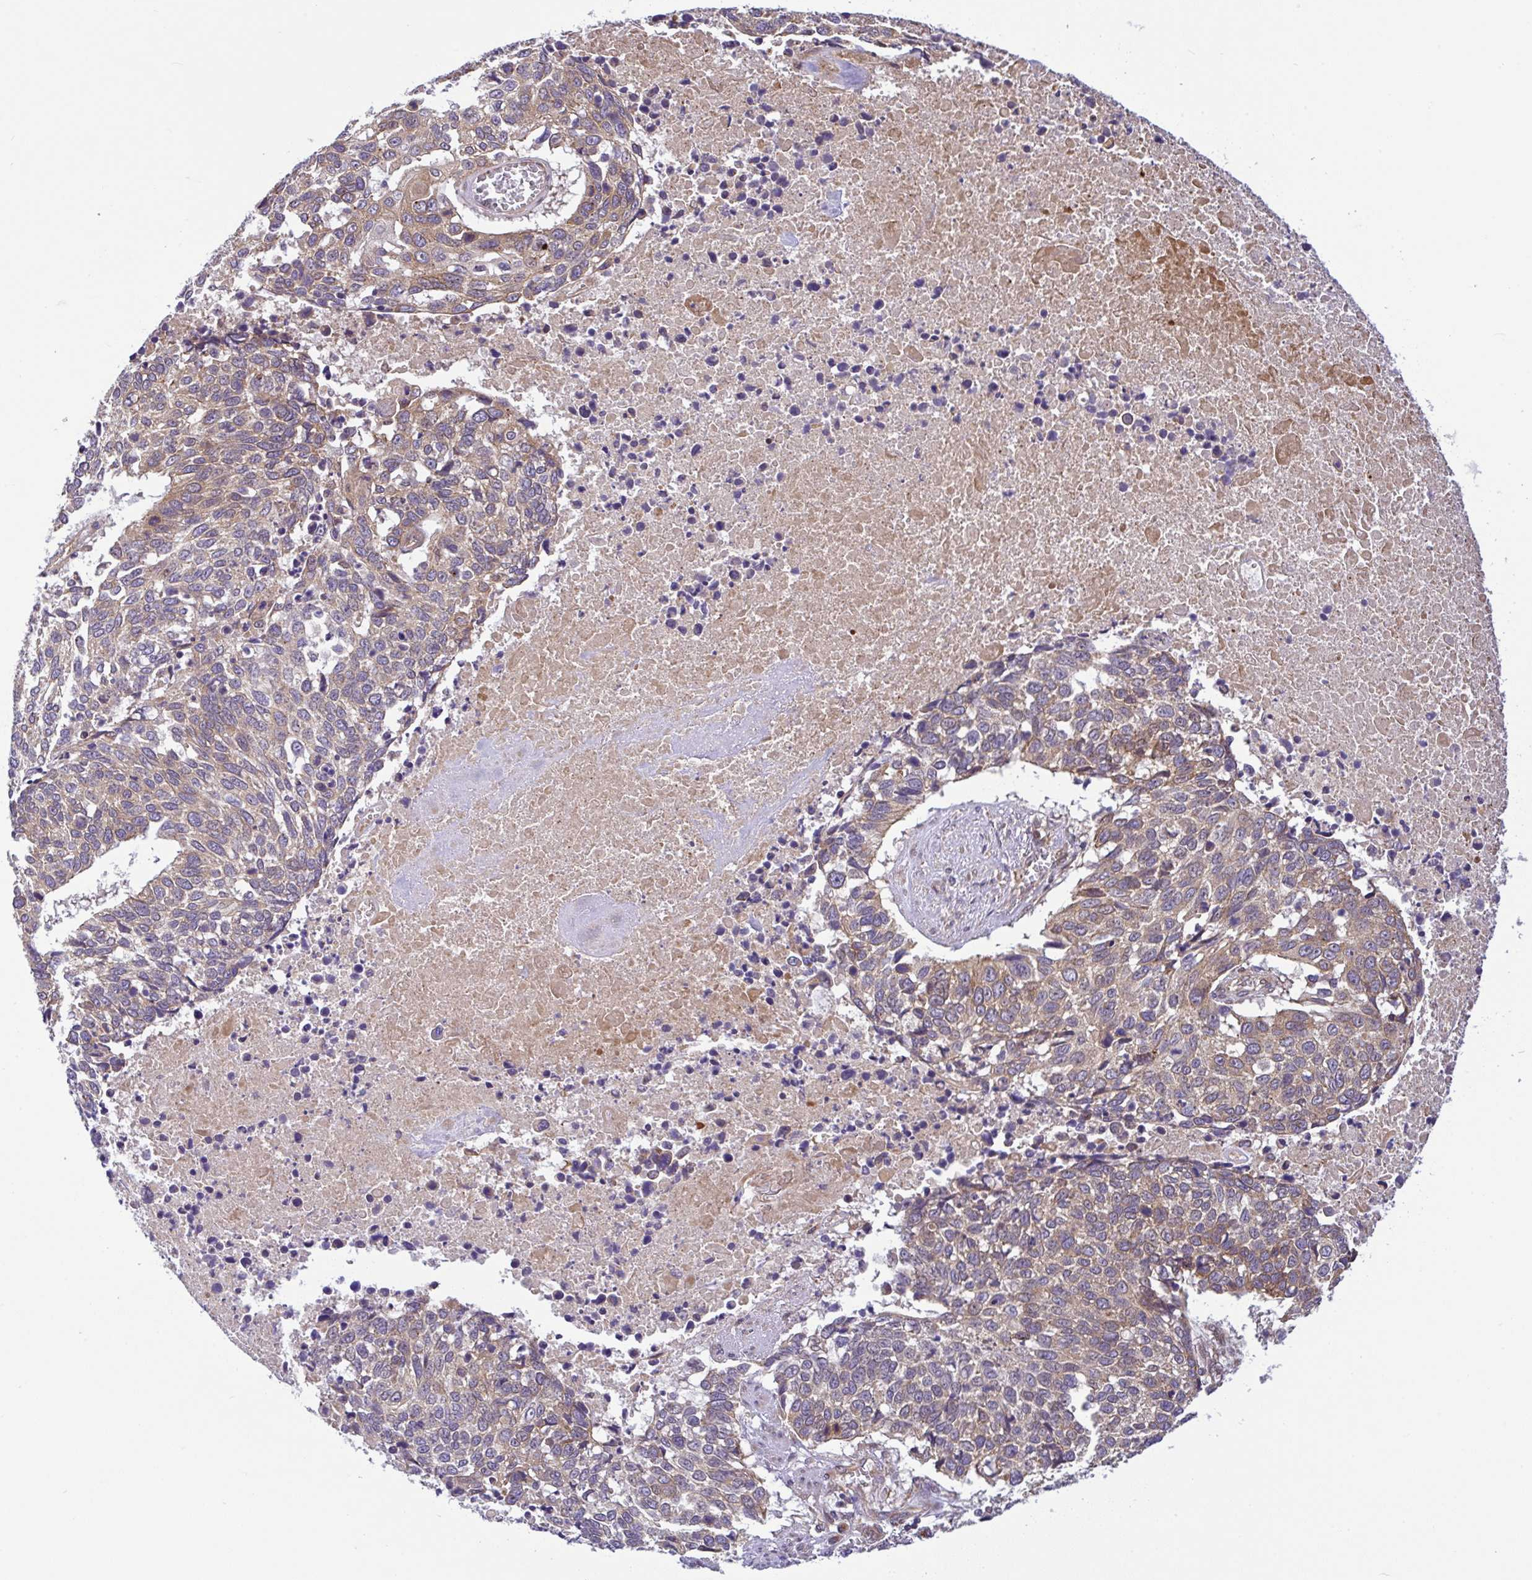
{"staining": {"intensity": "weak", "quantity": "25%-75%", "location": "cytoplasmic/membranous"}, "tissue": "lung cancer", "cell_type": "Tumor cells", "image_type": "cancer", "snomed": [{"axis": "morphology", "description": "Squamous cell carcinoma, NOS"}, {"axis": "topography", "description": "Lung"}], "caption": "Immunohistochemical staining of human lung cancer displays low levels of weak cytoplasmic/membranous staining in approximately 25%-75% of tumor cells.", "gene": "UBE4A", "patient": {"sex": "male", "age": 62}}